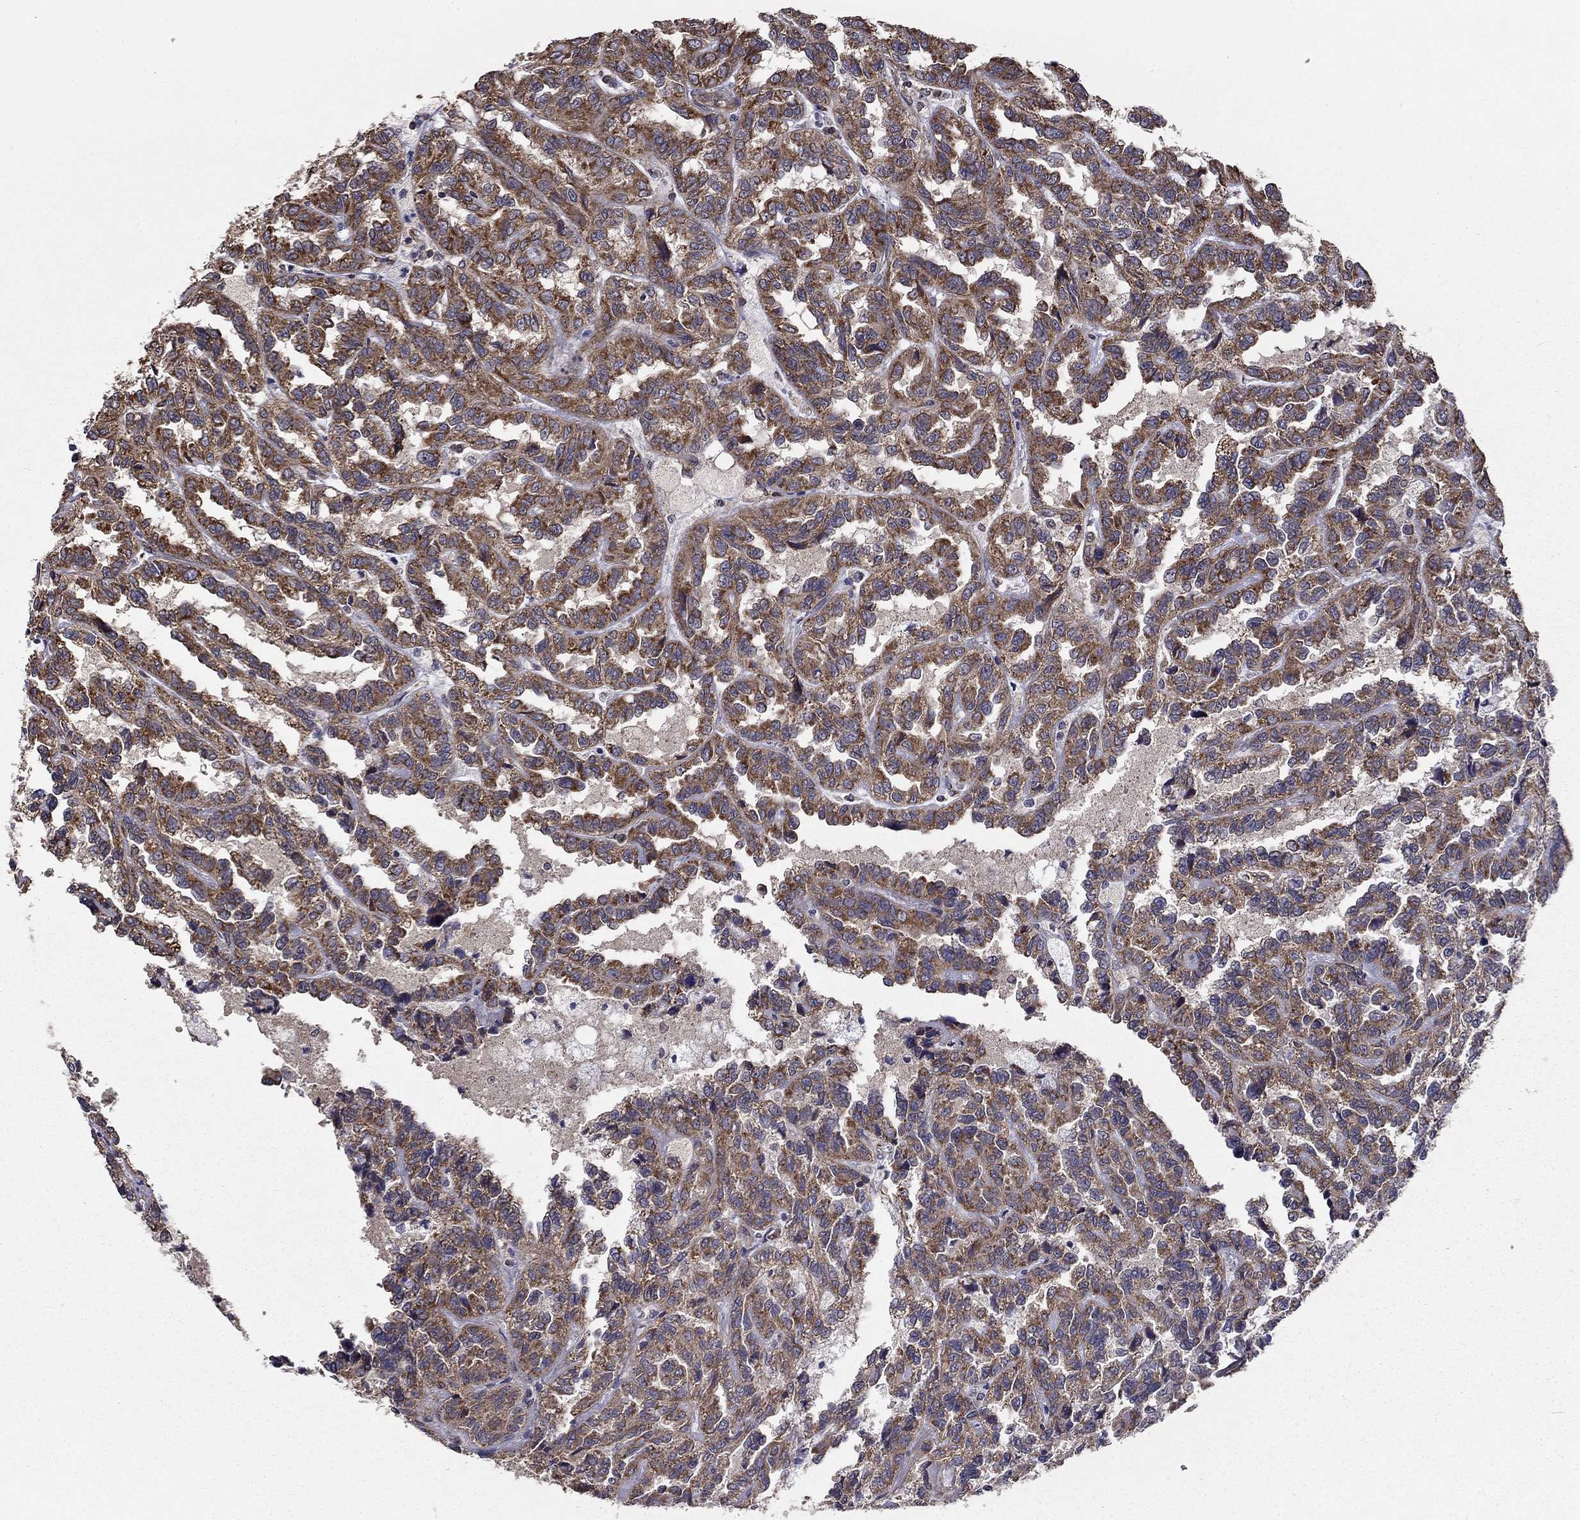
{"staining": {"intensity": "moderate", "quantity": ">75%", "location": "cytoplasmic/membranous"}, "tissue": "renal cancer", "cell_type": "Tumor cells", "image_type": "cancer", "snomed": [{"axis": "morphology", "description": "Adenocarcinoma, NOS"}, {"axis": "topography", "description": "Kidney"}], "caption": "Brown immunohistochemical staining in human renal cancer (adenocarcinoma) exhibits moderate cytoplasmic/membranous expression in about >75% of tumor cells.", "gene": "NKIRAS1", "patient": {"sex": "male", "age": 79}}